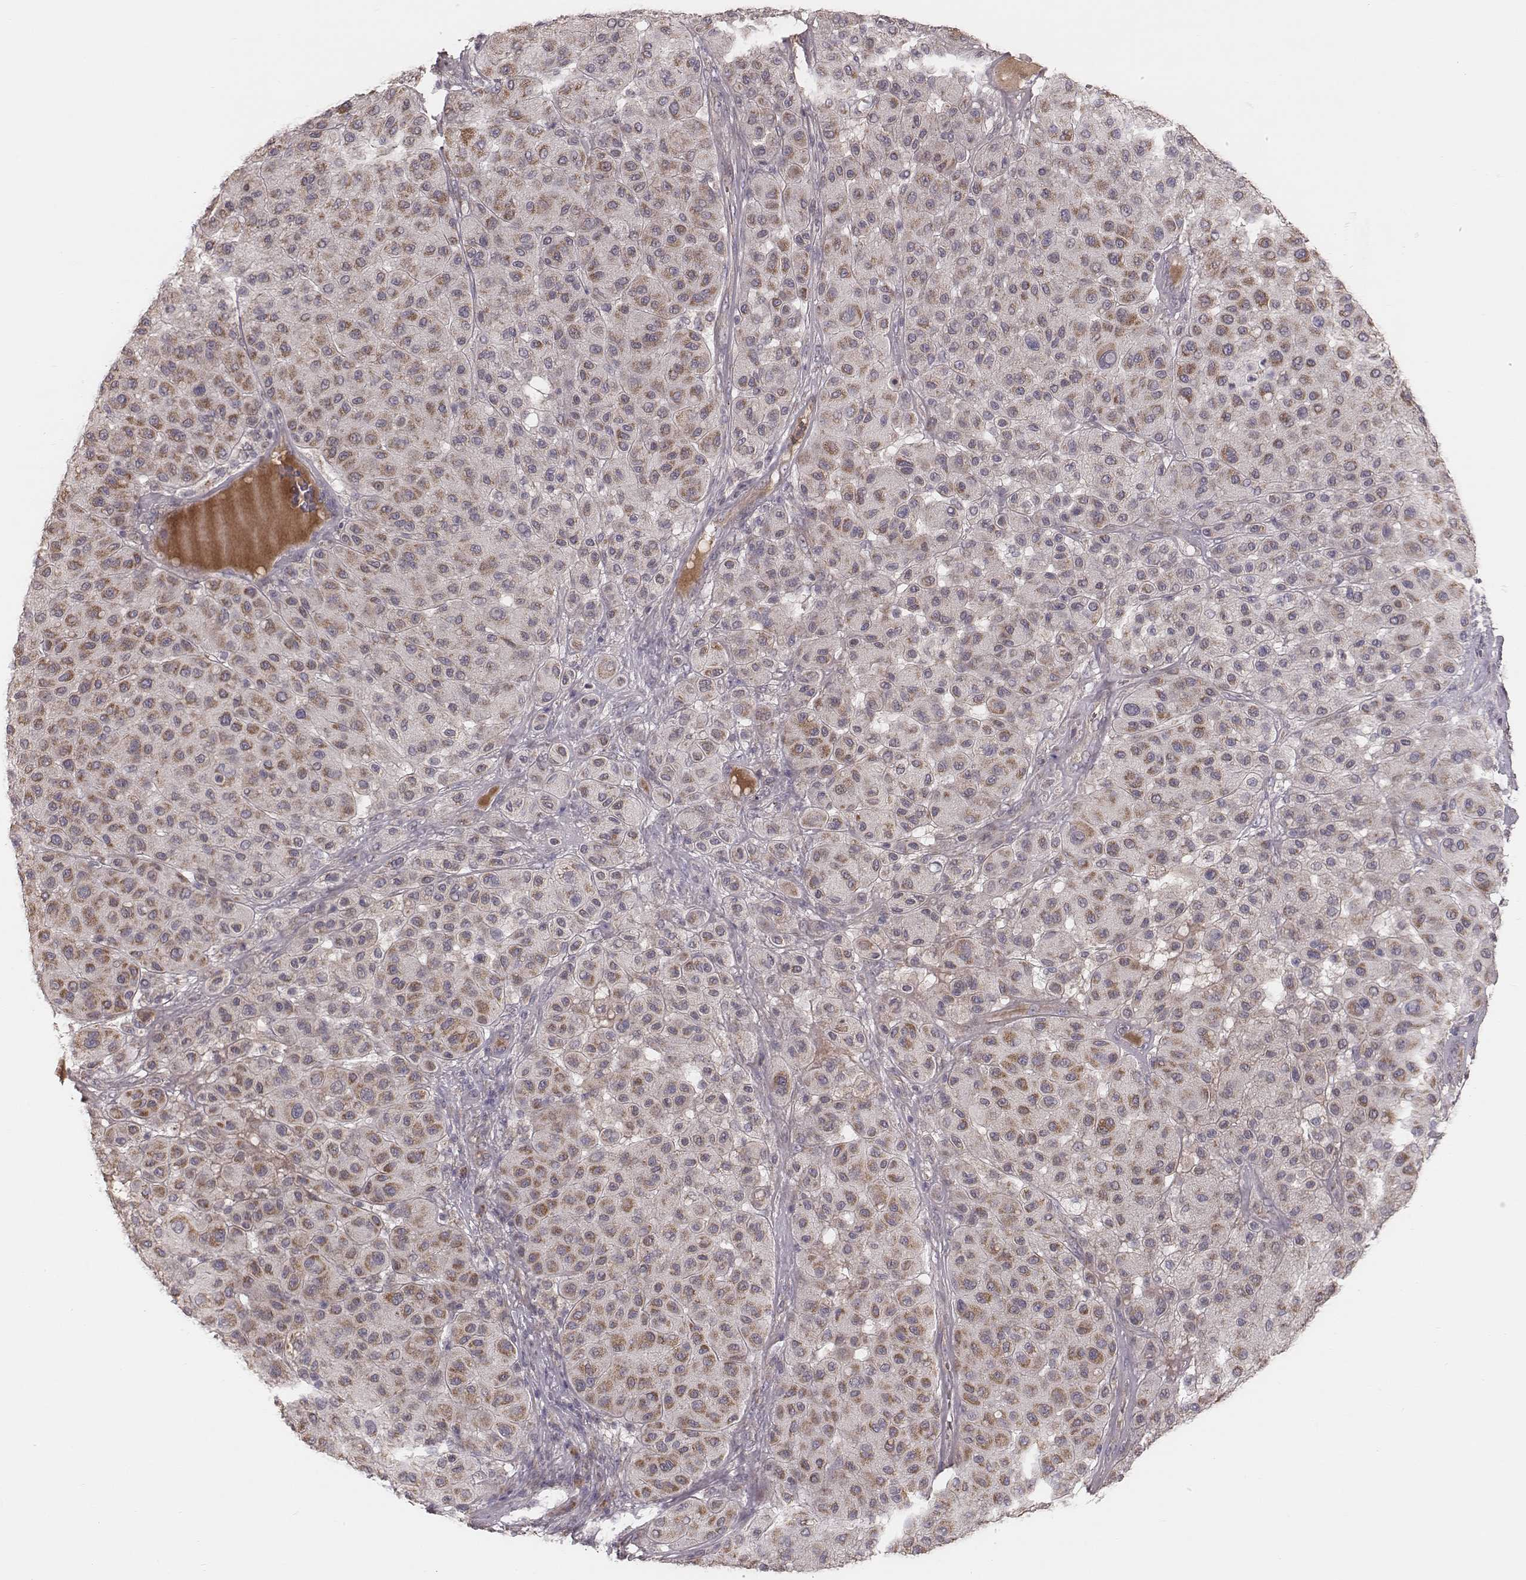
{"staining": {"intensity": "moderate", "quantity": "25%-75%", "location": "cytoplasmic/membranous"}, "tissue": "melanoma", "cell_type": "Tumor cells", "image_type": "cancer", "snomed": [{"axis": "morphology", "description": "Malignant melanoma, Metastatic site"}, {"axis": "topography", "description": "Smooth muscle"}], "caption": "Melanoma was stained to show a protein in brown. There is medium levels of moderate cytoplasmic/membranous expression in about 25%-75% of tumor cells. Nuclei are stained in blue.", "gene": "MRPS27", "patient": {"sex": "male", "age": 41}}